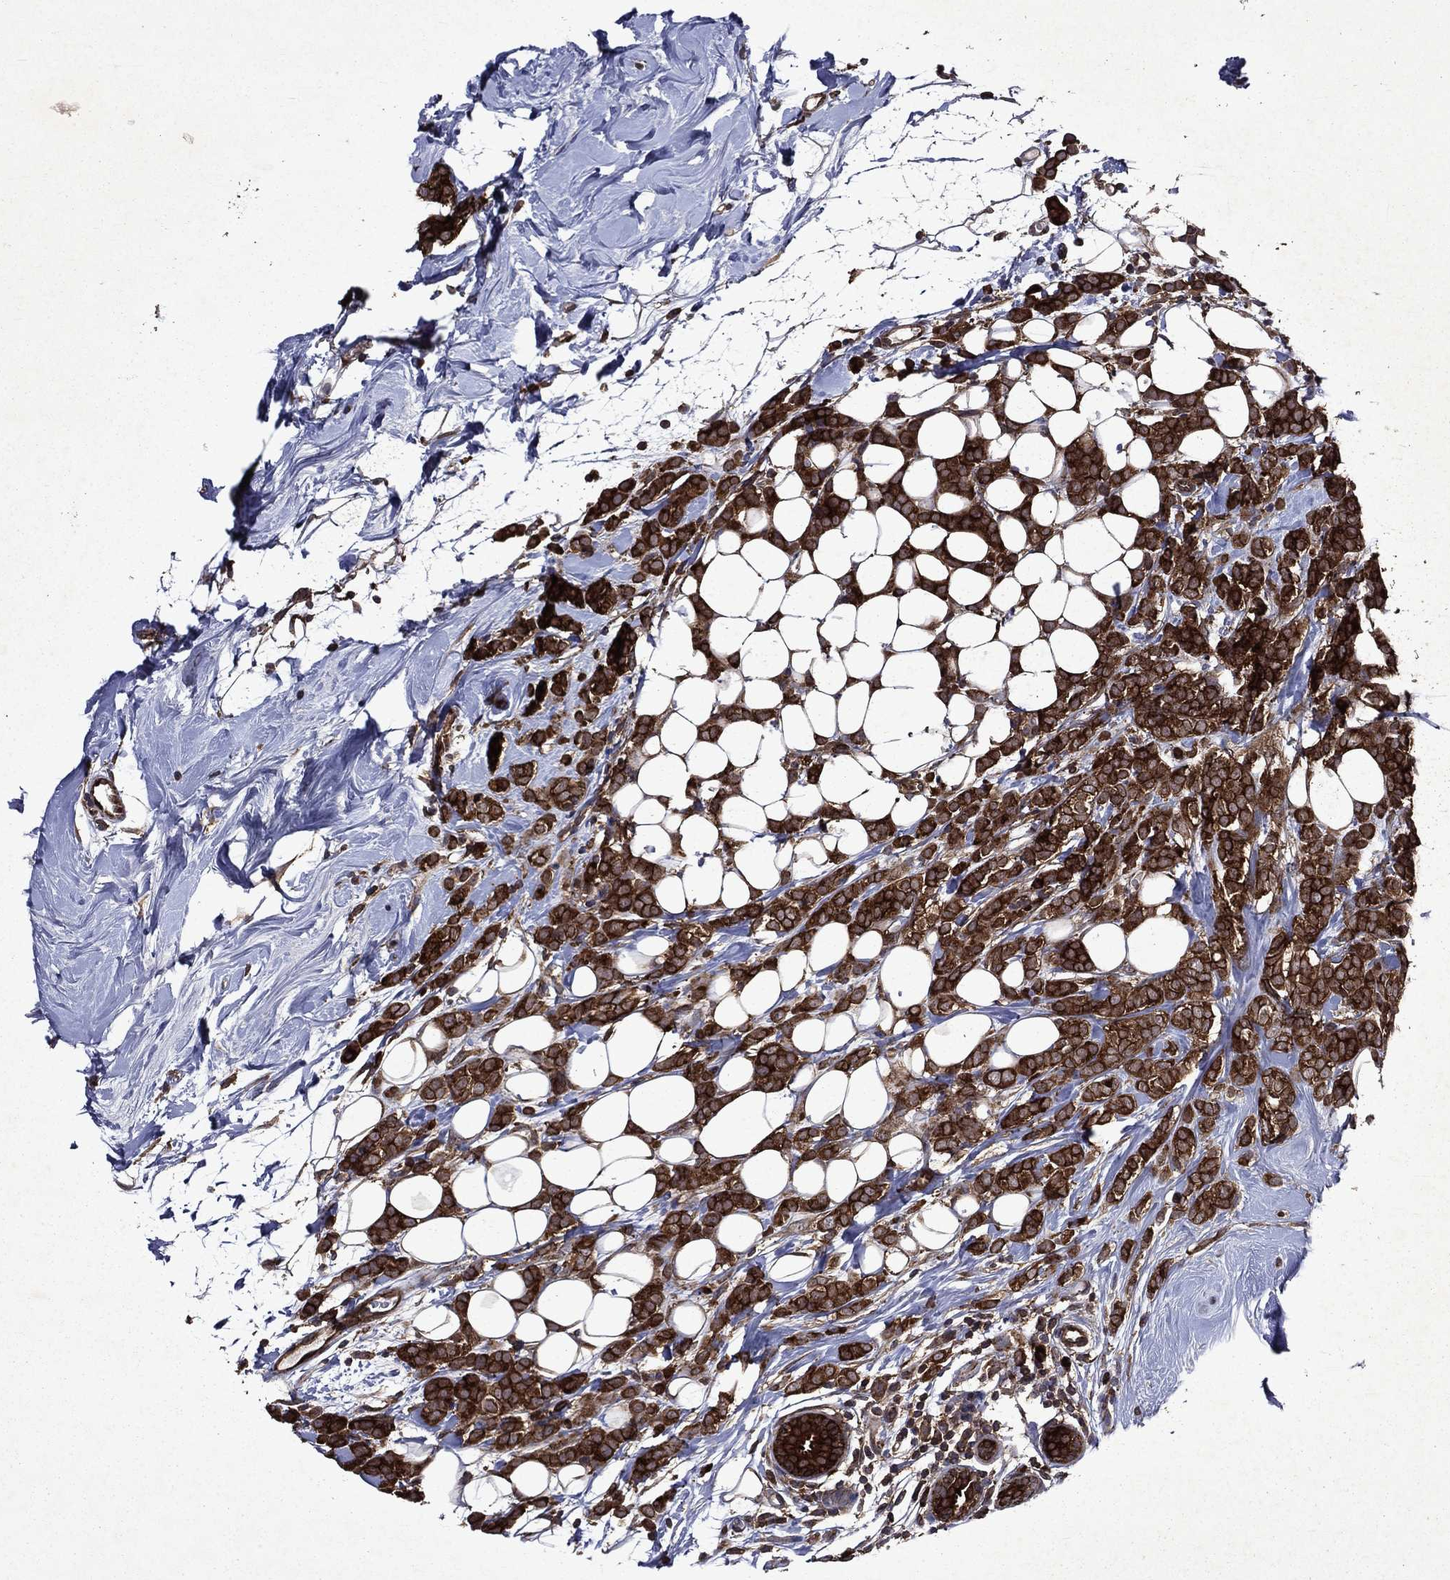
{"staining": {"intensity": "strong", "quantity": ">75%", "location": "cytoplasmic/membranous"}, "tissue": "breast cancer", "cell_type": "Tumor cells", "image_type": "cancer", "snomed": [{"axis": "morphology", "description": "Lobular carcinoma"}, {"axis": "topography", "description": "Breast"}], "caption": "Human breast cancer stained for a protein (brown) reveals strong cytoplasmic/membranous positive expression in approximately >75% of tumor cells.", "gene": "EIF2B4", "patient": {"sex": "female", "age": 49}}